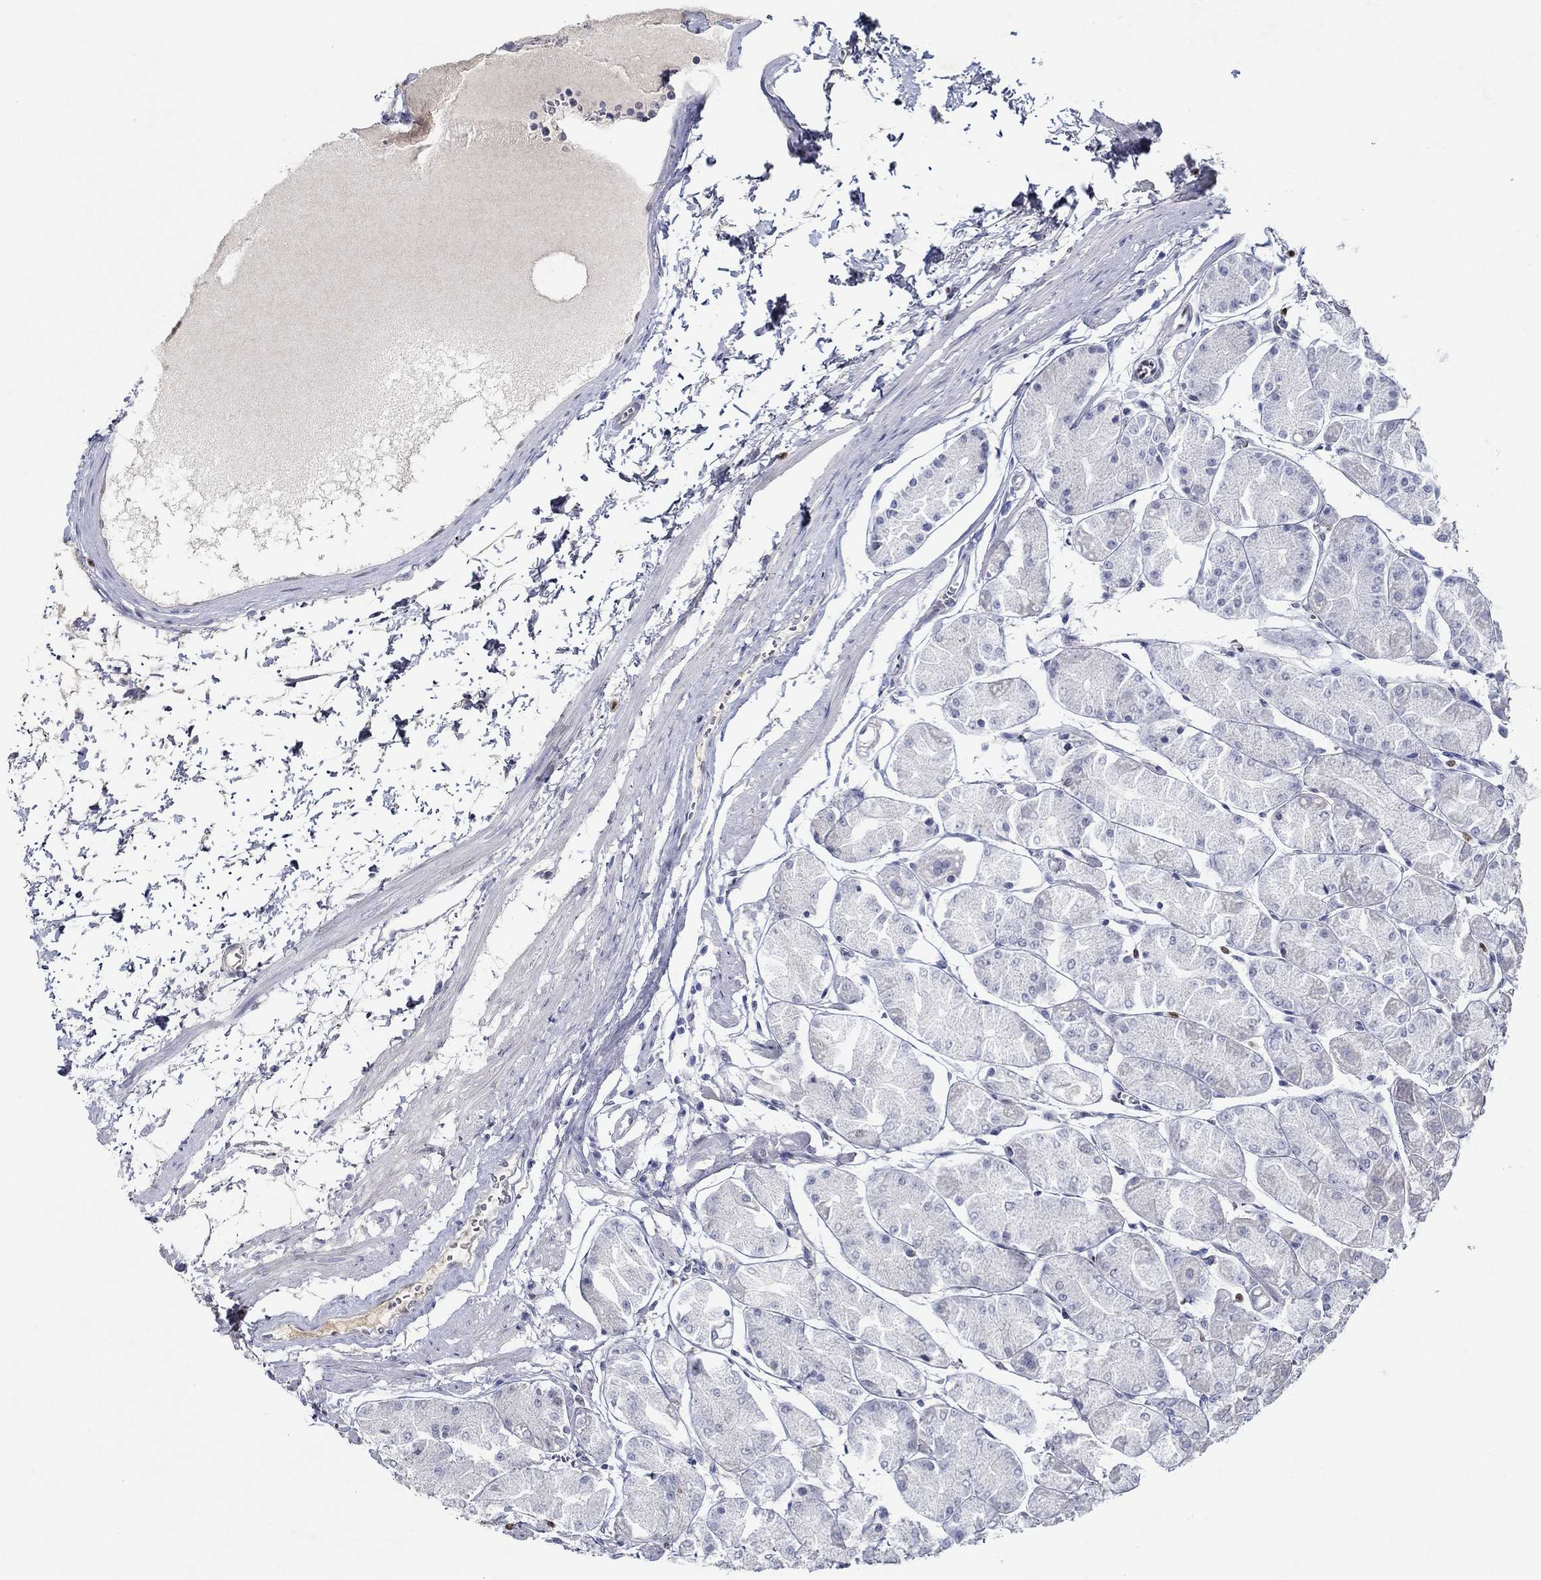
{"staining": {"intensity": "moderate", "quantity": "<25%", "location": "nuclear"}, "tissue": "stomach", "cell_type": "Glandular cells", "image_type": "normal", "snomed": [{"axis": "morphology", "description": "Normal tissue, NOS"}, {"axis": "topography", "description": "Stomach, upper"}], "caption": "An image of stomach stained for a protein reveals moderate nuclear brown staining in glandular cells. (IHC, brightfield microscopy, high magnification).", "gene": "GATA2", "patient": {"sex": "male", "age": 60}}